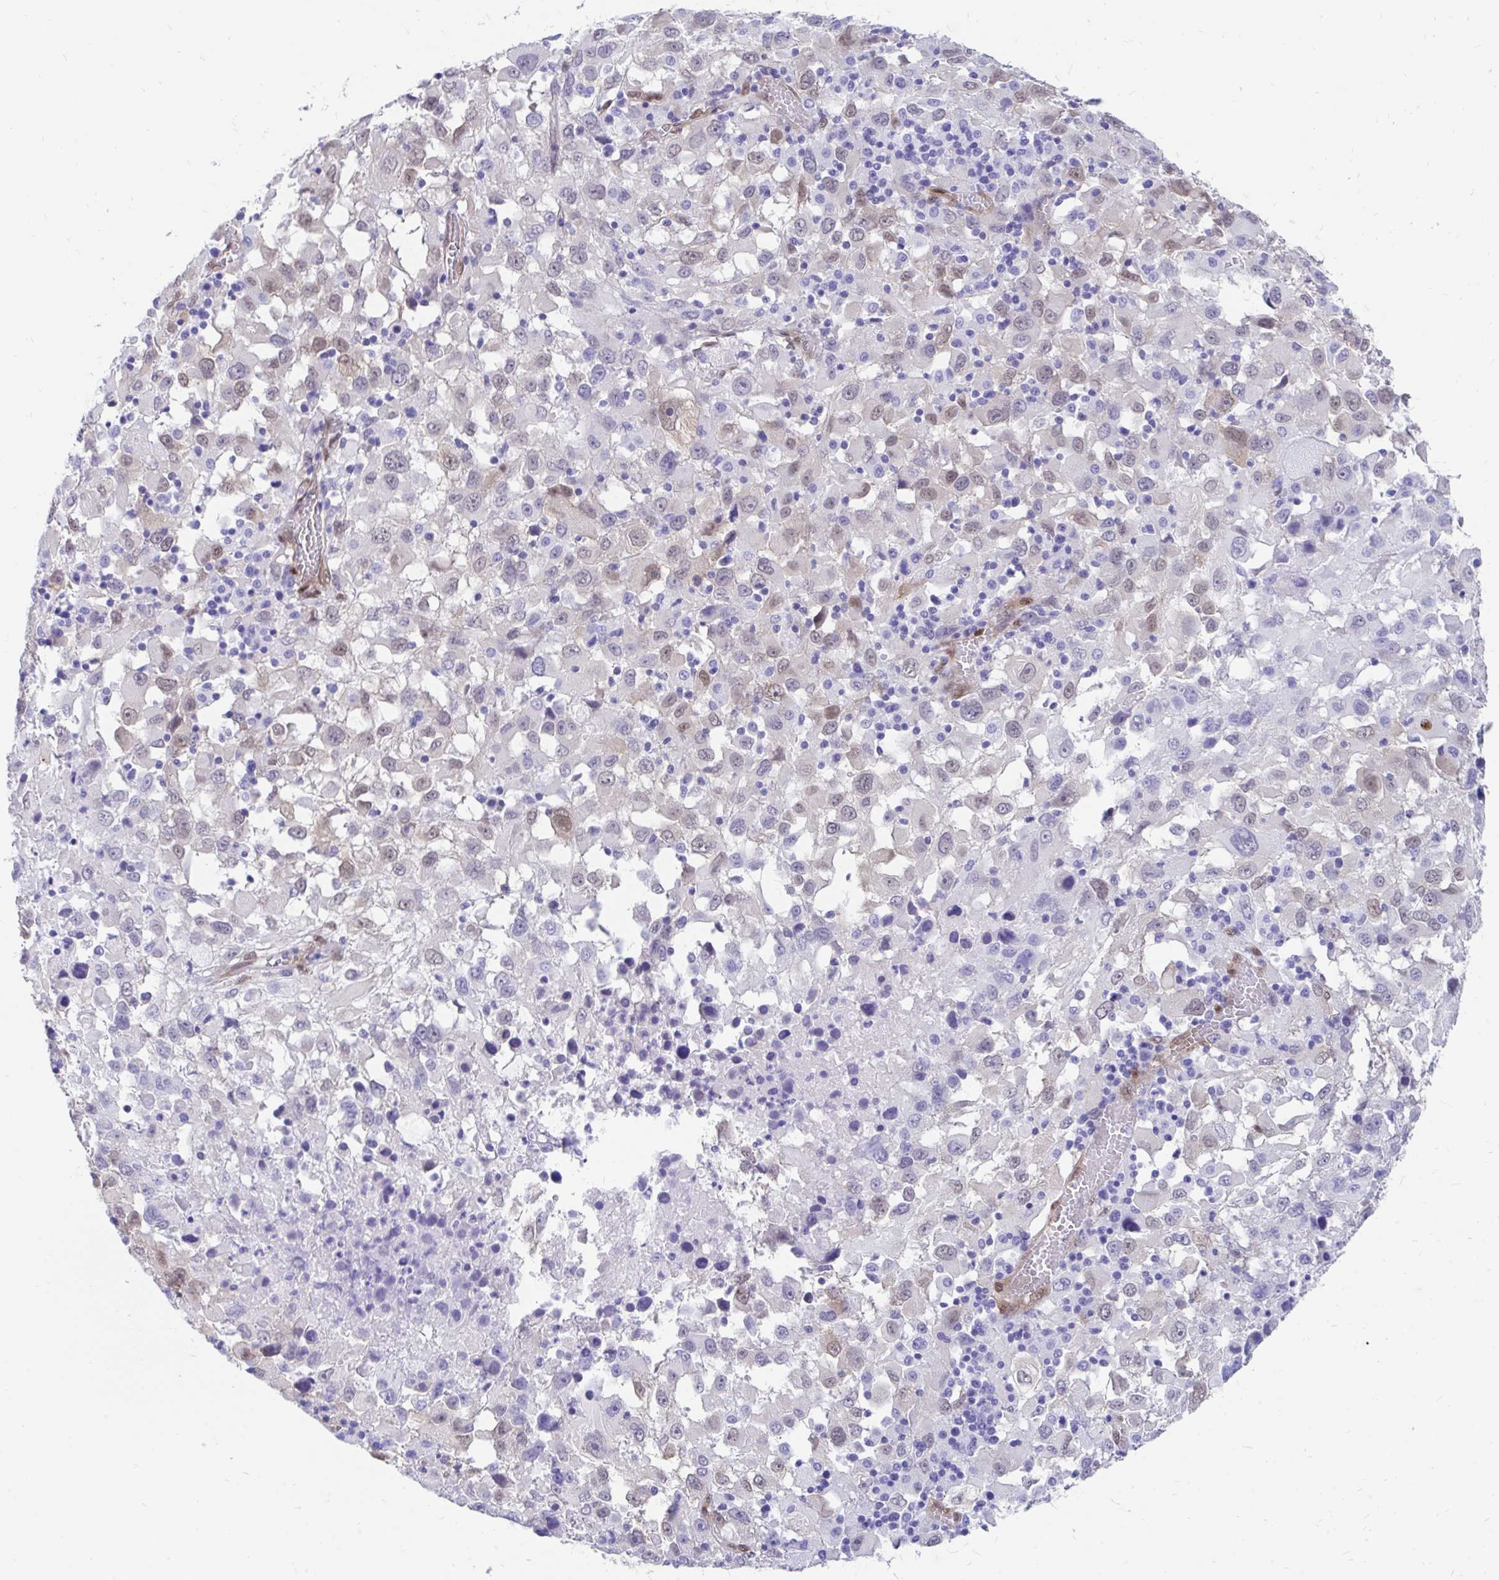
{"staining": {"intensity": "weak", "quantity": "<25%", "location": "nuclear"}, "tissue": "melanoma", "cell_type": "Tumor cells", "image_type": "cancer", "snomed": [{"axis": "morphology", "description": "Malignant melanoma, Metastatic site"}, {"axis": "topography", "description": "Soft tissue"}], "caption": "Human malignant melanoma (metastatic site) stained for a protein using immunohistochemistry shows no staining in tumor cells.", "gene": "RBPMS", "patient": {"sex": "male", "age": 50}}